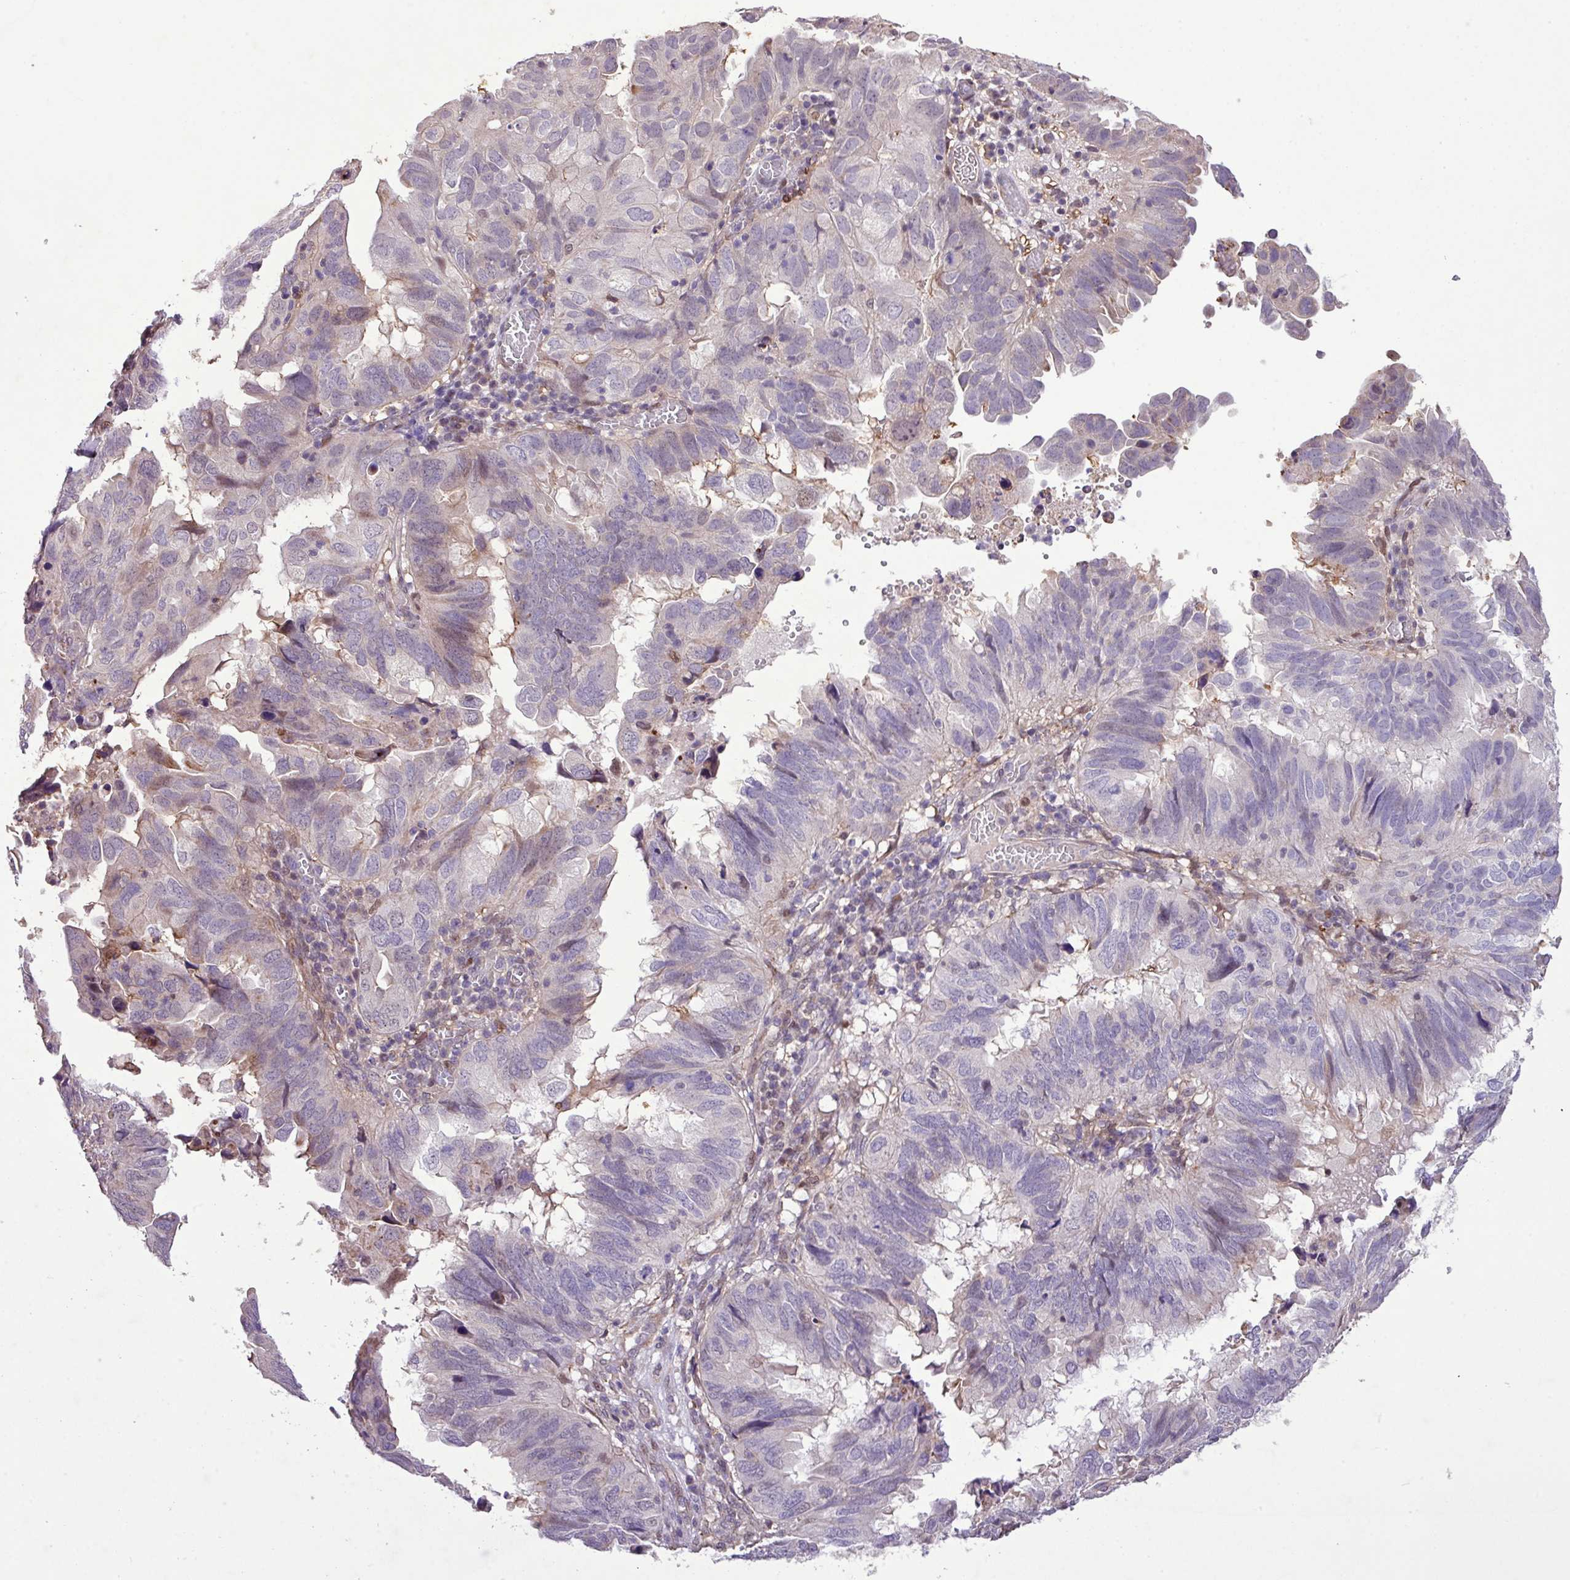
{"staining": {"intensity": "negative", "quantity": "none", "location": "none"}, "tissue": "endometrial cancer", "cell_type": "Tumor cells", "image_type": "cancer", "snomed": [{"axis": "morphology", "description": "Adenocarcinoma, NOS"}, {"axis": "topography", "description": "Uterus"}], "caption": "Endometrial cancer was stained to show a protein in brown. There is no significant positivity in tumor cells. (Stains: DAB (3,3'-diaminobenzidine) immunohistochemistry (IHC) with hematoxylin counter stain, Microscopy: brightfield microscopy at high magnification).", "gene": "RPP25L", "patient": {"sex": "female", "age": 77}}